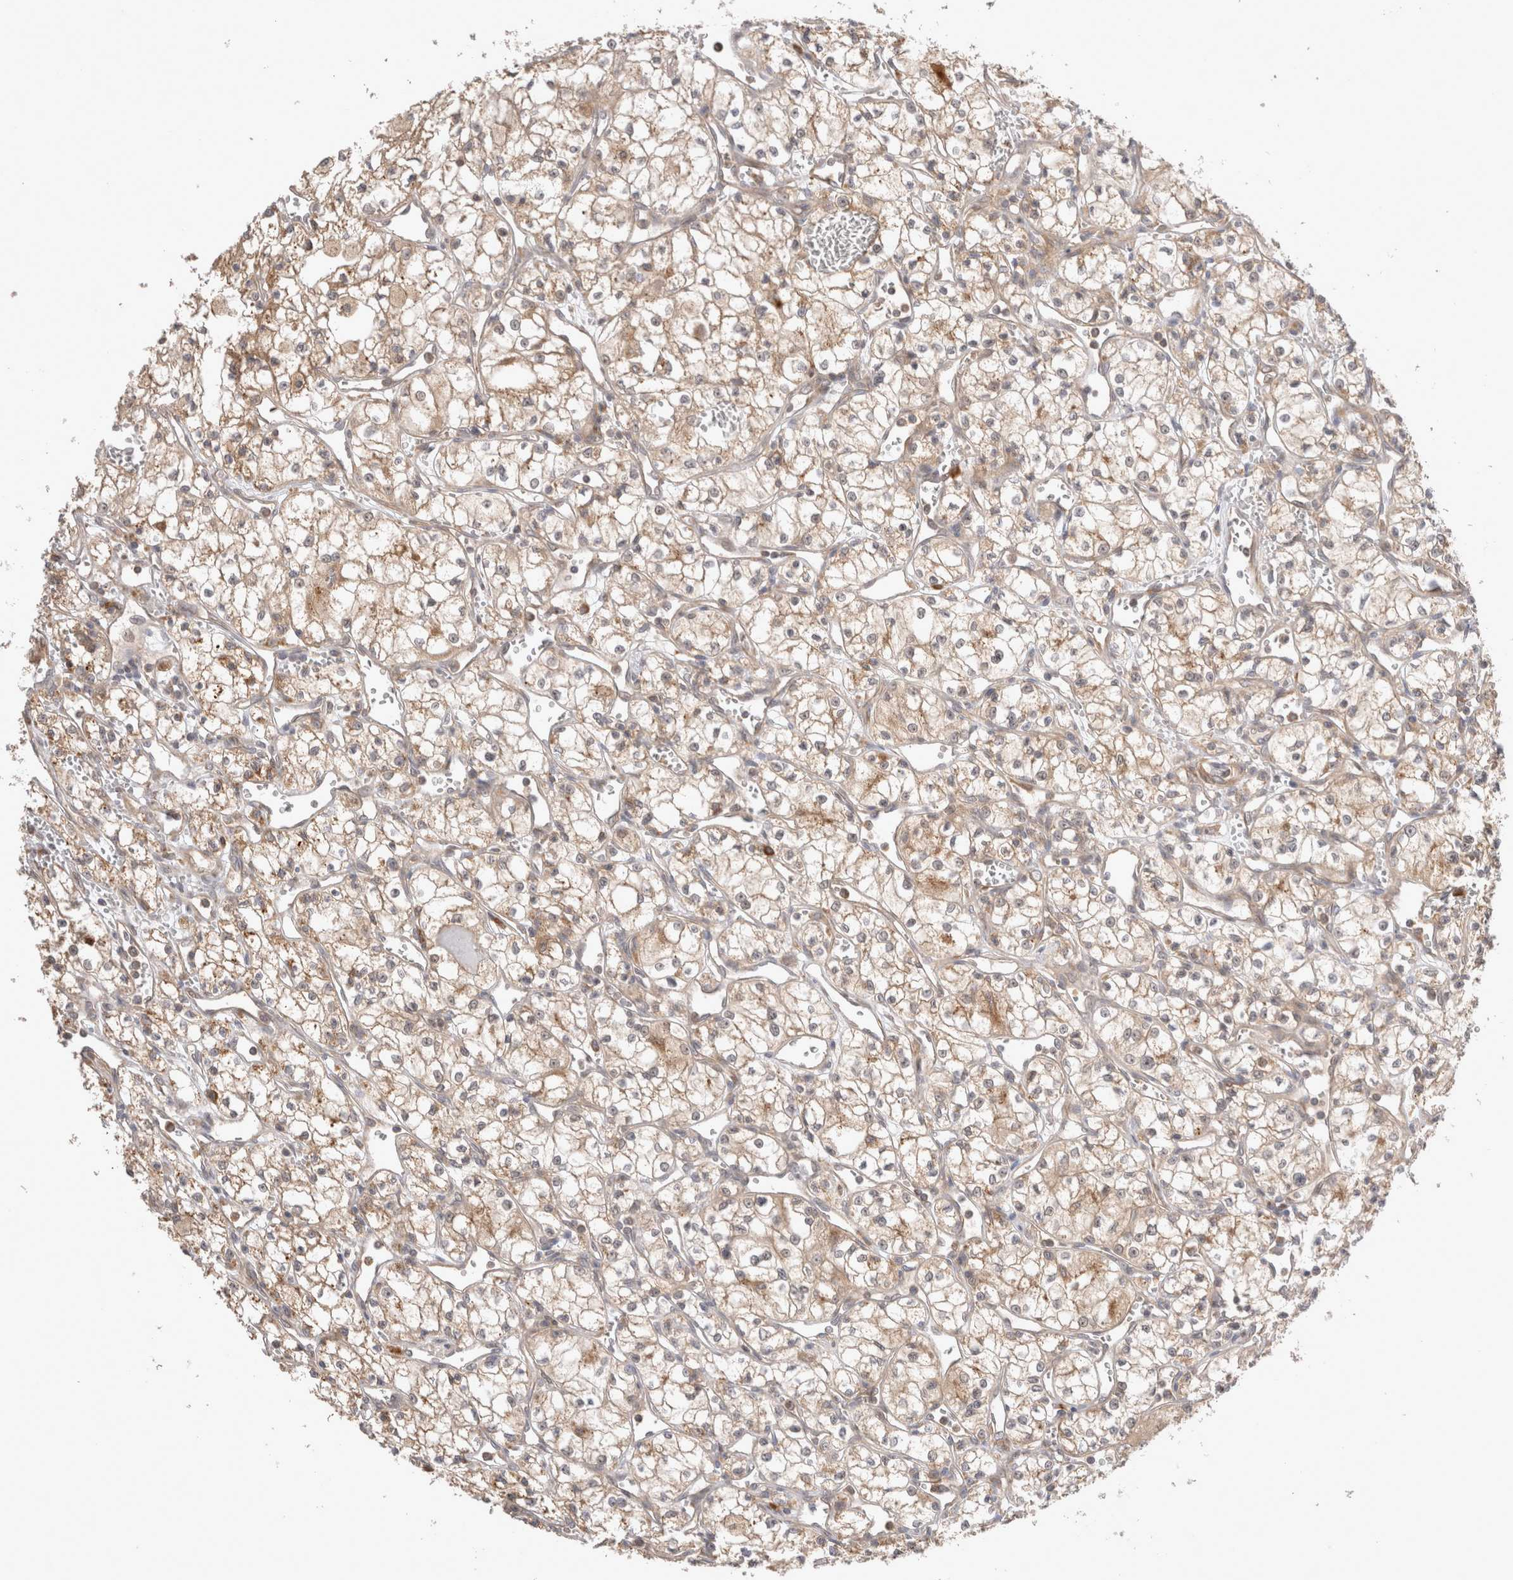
{"staining": {"intensity": "weak", "quantity": ">75%", "location": "cytoplasmic/membranous"}, "tissue": "renal cancer", "cell_type": "Tumor cells", "image_type": "cancer", "snomed": [{"axis": "morphology", "description": "Adenocarcinoma, NOS"}, {"axis": "topography", "description": "Kidney"}], "caption": "IHC photomicrograph of neoplastic tissue: renal cancer (adenocarcinoma) stained using immunohistochemistry (IHC) shows low levels of weak protein expression localized specifically in the cytoplasmic/membranous of tumor cells, appearing as a cytoplasmic/membranous brown color.", "gene": "VPS28", "patient": {"sex": "male", "age": 59}}